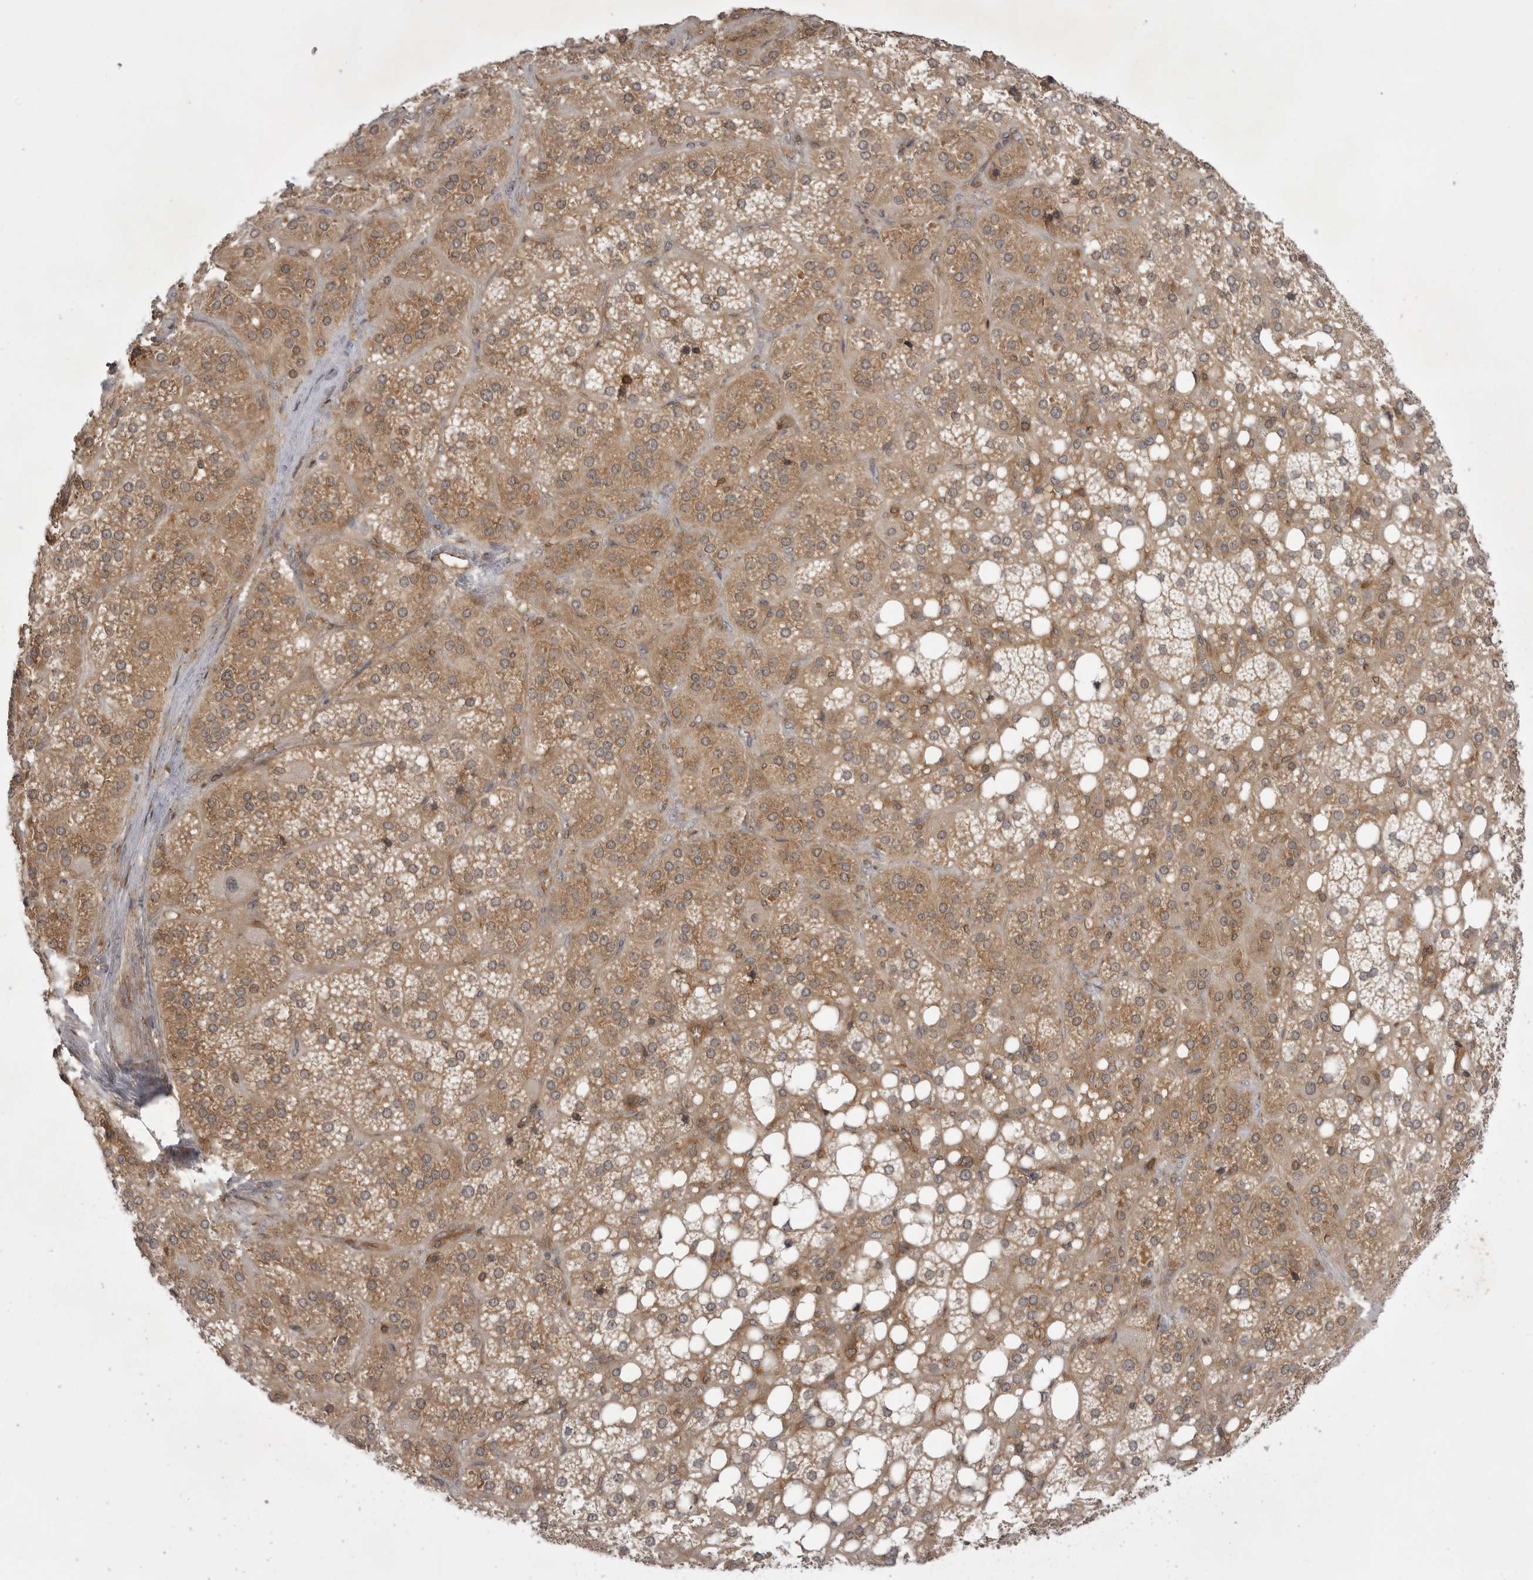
{"staining": {"intensity": "moderate", "quantity": ">75%", "location": "cytoplasmic/membranous"}, "tissue": "adrenal gland", "cell_type": "Glandular cells", "image_type": "normal", "snomed": [{"axis": "morphology", "description": "Normal tissue, NOS"}, {"axis": "topography", "description": "Adrenal gland"}], "caption": "The photomicrograph reveals immunohistochemical staining of normal adrenal gland. There is moderate cytoplasmic/membranous expression is present in approximately >75% of glandular cells. Nuclei are stained in blue.", "gene": "STK24", "patient": {"sex": "female", "age": 59}}